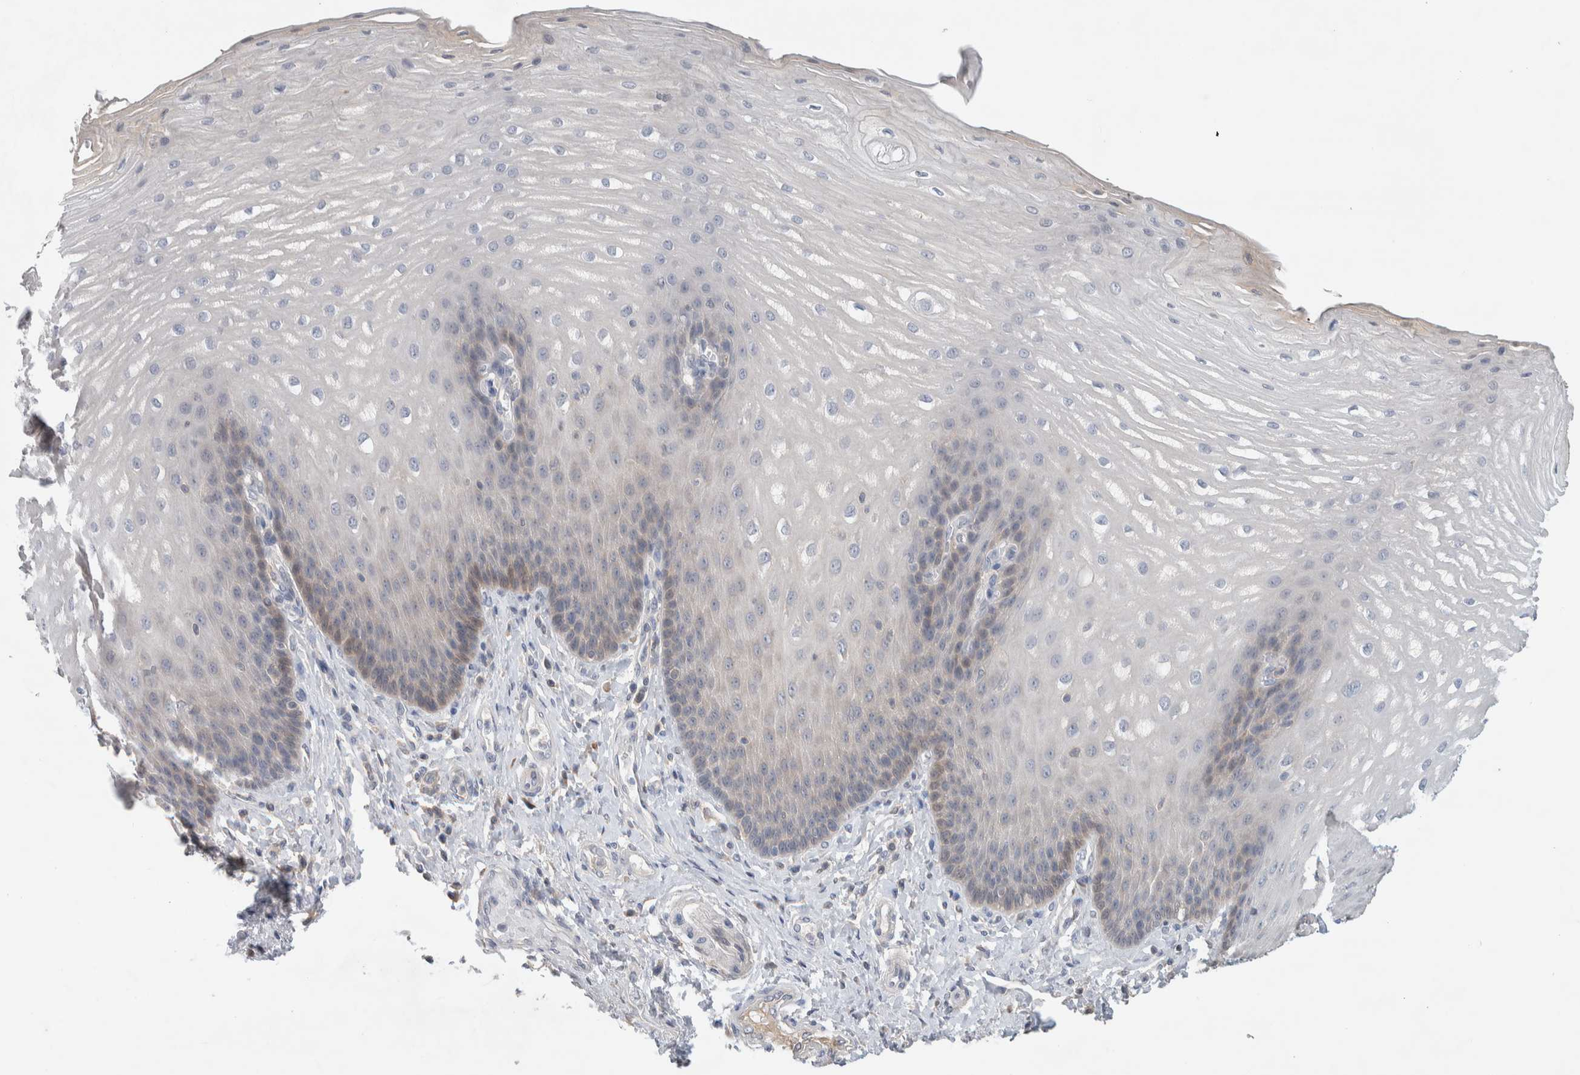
{"staining": {"intensity": "weak", "quantity": "<25%", "location": "cytoplasmic/membranous"}, "tissue": "esophagus", "cell_type": "Squamous epithelial cells", "image_type": "normal", "snomed": [{"axis": "morphology", "description": "Normal tissue, NOS"}, {"axis": "topography", "description": "Esophagus"}], "caption": "IHC of normal human esophagus reveals no staining in squamous epithelial cells. (Stains: DAB (3,3'-diaminobenzidine) IHC with hematoxylin counter stain, Microscopy: brightfield microscopy at high magnification).", "gene": "DEPTOR", "patient": {"sex": "male", "age": 54}}